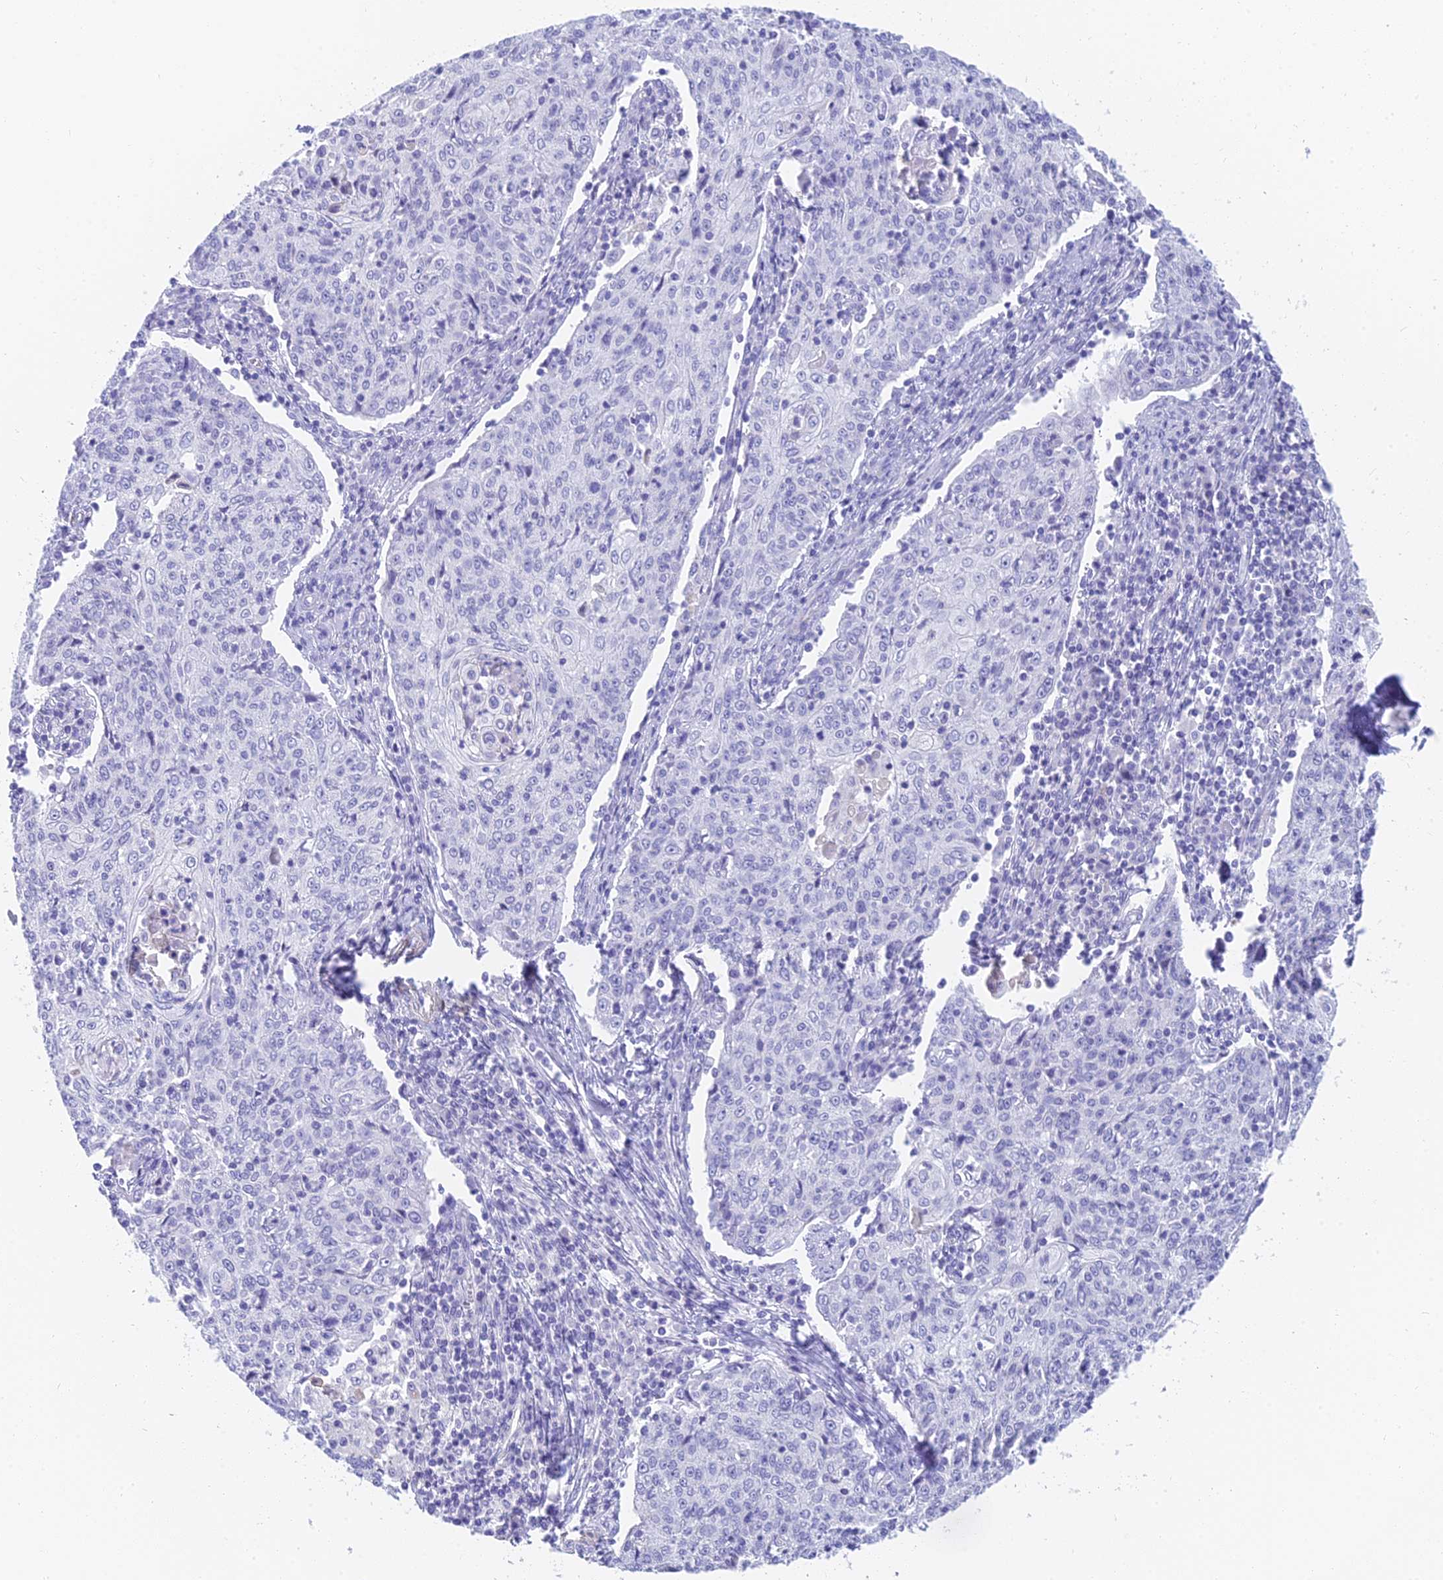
{"staining": {"intensity": "negative", "quantity": "none", "location": "none"}, "tissue": "cervical cancer", "cell_type": "Tumor cells", "image_type": "cancer", "snomed": [{"axis": "morphology", "description": "Squamous cell carcinoma, NOS"}, {"axis": "topography", "description": "Cervix"}], "caption": "There is no significant expression in tumor cells of squamous cell carcinoma (cervical).", "gene": "SLC36A2", "patient": {"sex": "female", "age": 48}}